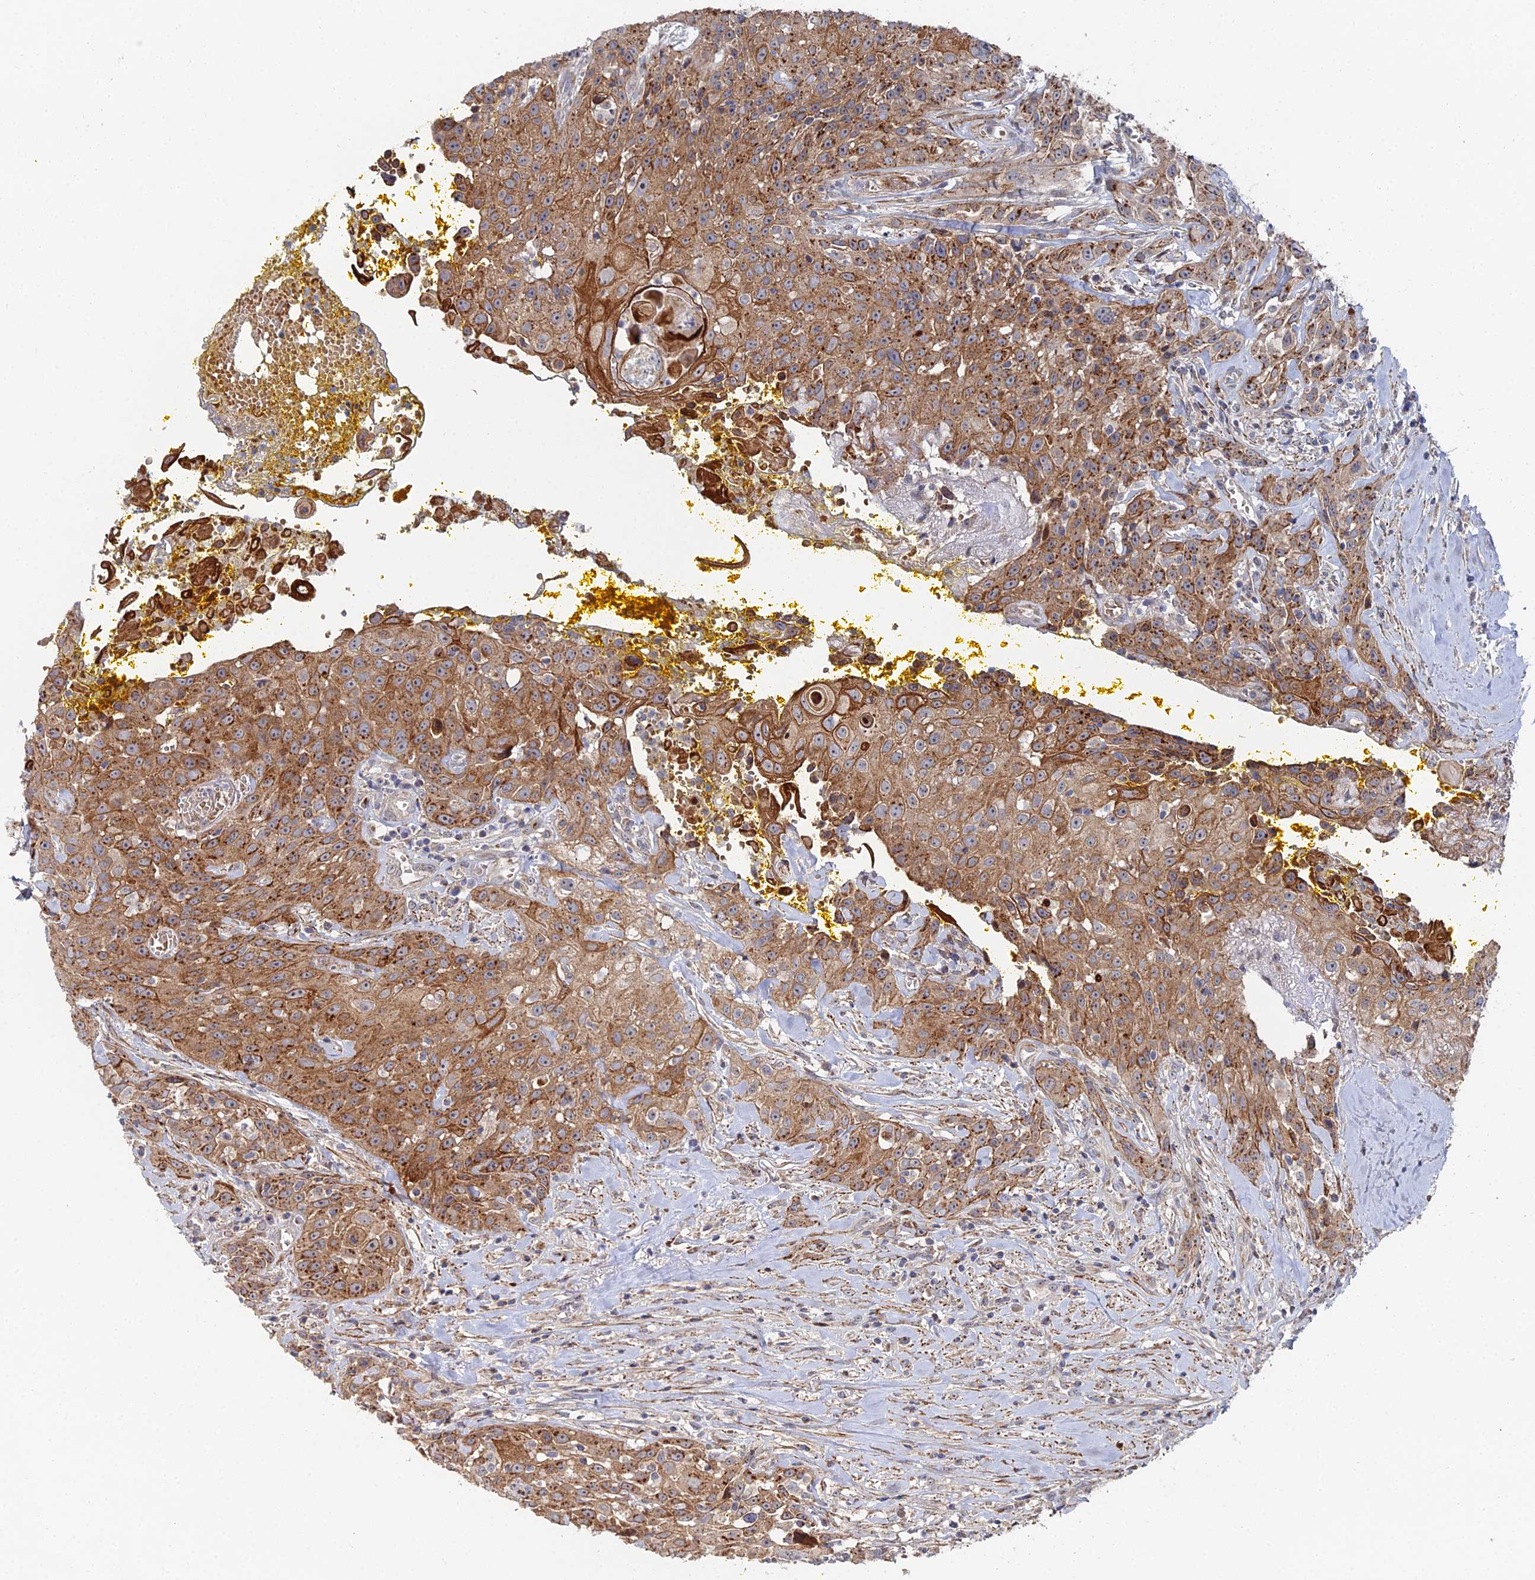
{"staining": {"intensity": "moderate", "quantity": ">75%", "location": "cytoplasmic/membranous"}, "tissue": "head and neck cancer", "cell_type": "Tumor cells", "image_type": "cancer", "snomed": [{"axis": "morphology", "description": "Squamous cell carcinoma, NOS"}, {"axis": "topography", "description": "Oral tissue"}, {"axis": "topography", "description": "Head-Neck"}], "caption": "Immunohistochemical staining of human head and neck cancer demonstrates medium levels of moderate cytoplasmic/membranous expression in about >75% of tumor cells. Immunohistochemistry stains the protein in brown and the nuclei are stained blue.", "gene": "SGMS1", "patient": {"sex": "female", "age": 82}}